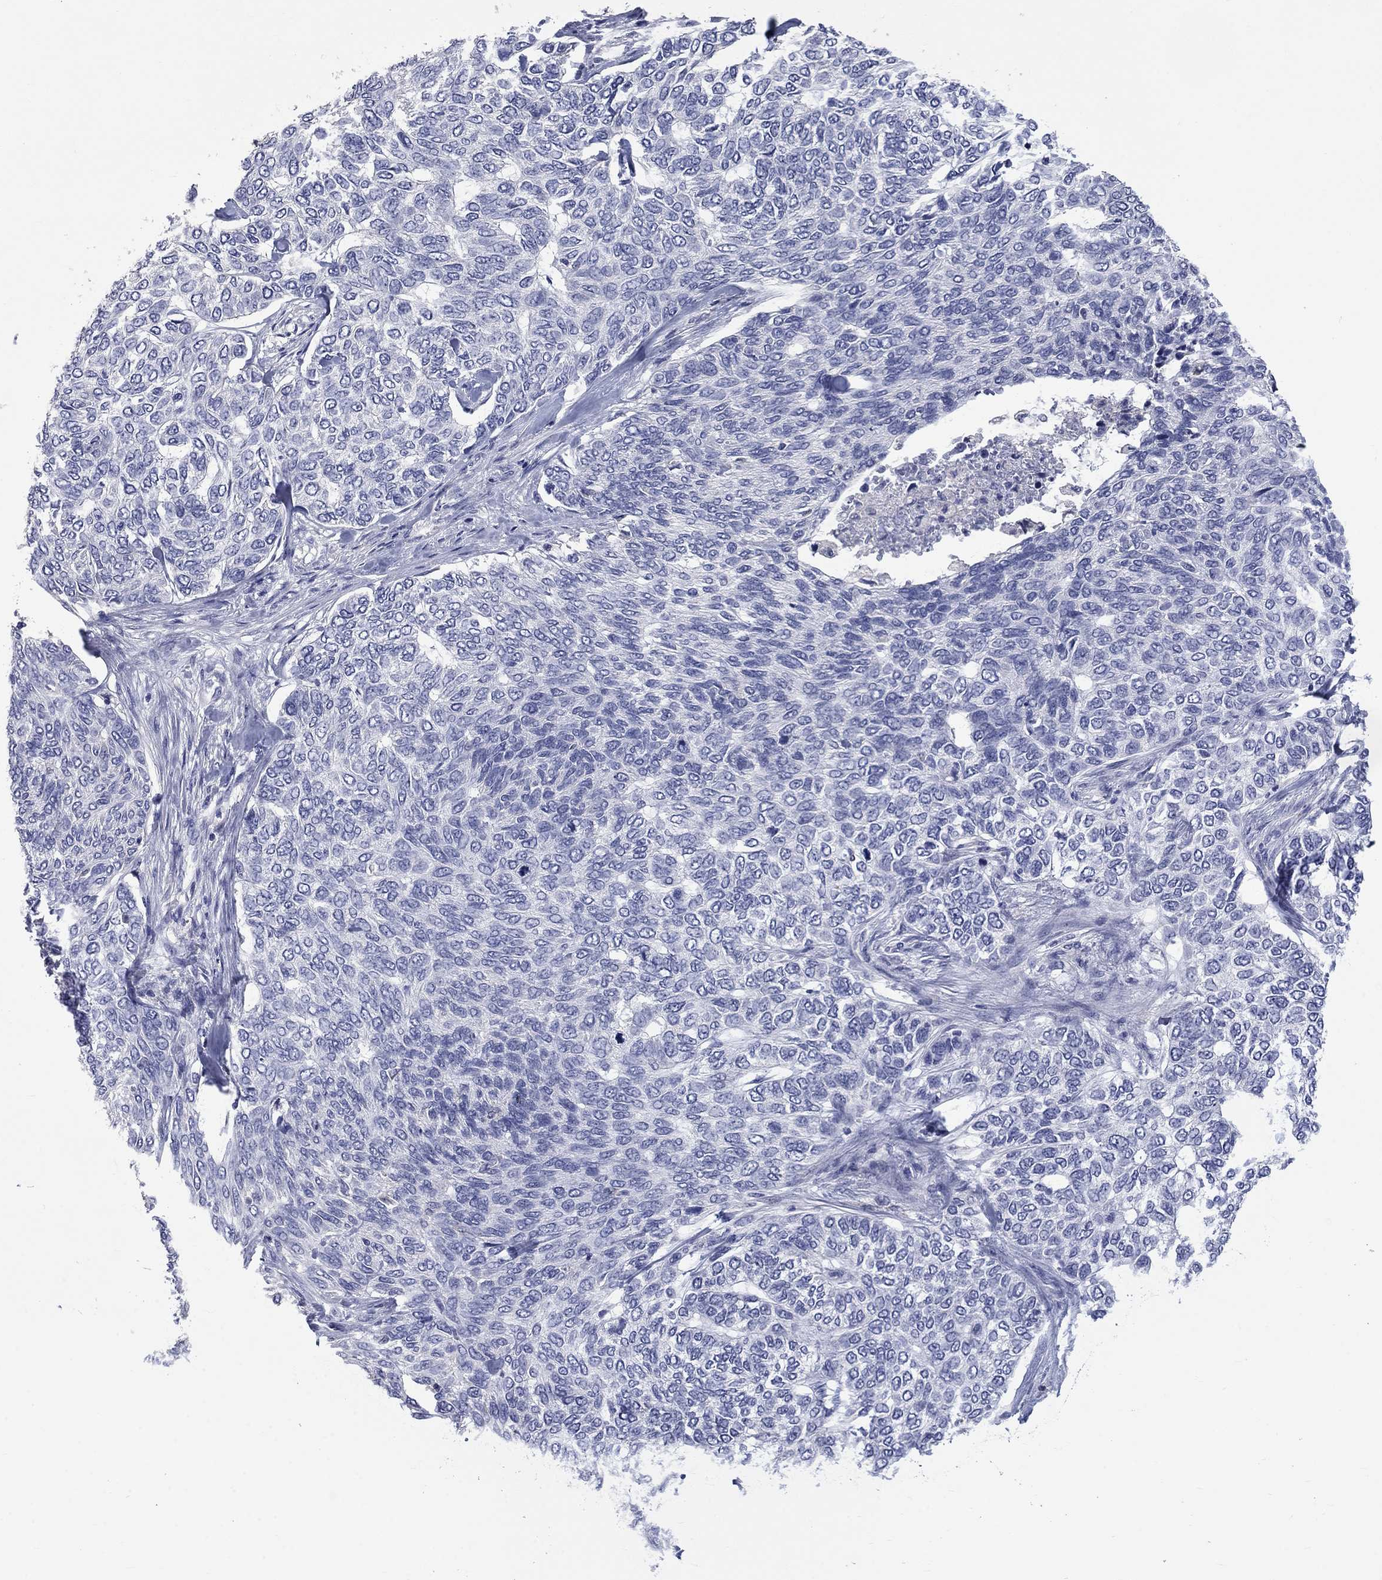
{"staining": {"intensity": "negative", "quantity": "none", "location": "none"}, "tissue": "skin cancer", "cell_type": "Tumor cells", "image_type": "cancer", "snomed": [{"axis": "morphology", "description": "Basal cell carcinoma"}, {"axis": "topography", "description": "Skin"}], "caption": "This histopathology image is of skin basal cell carcinoma stained with IHC to label a protein in brown with the nuclei are counter-stained blue. There is no staining in tumor cells.", "gene": "PLEK", "patient": {"sex": "female", "age": 65}}